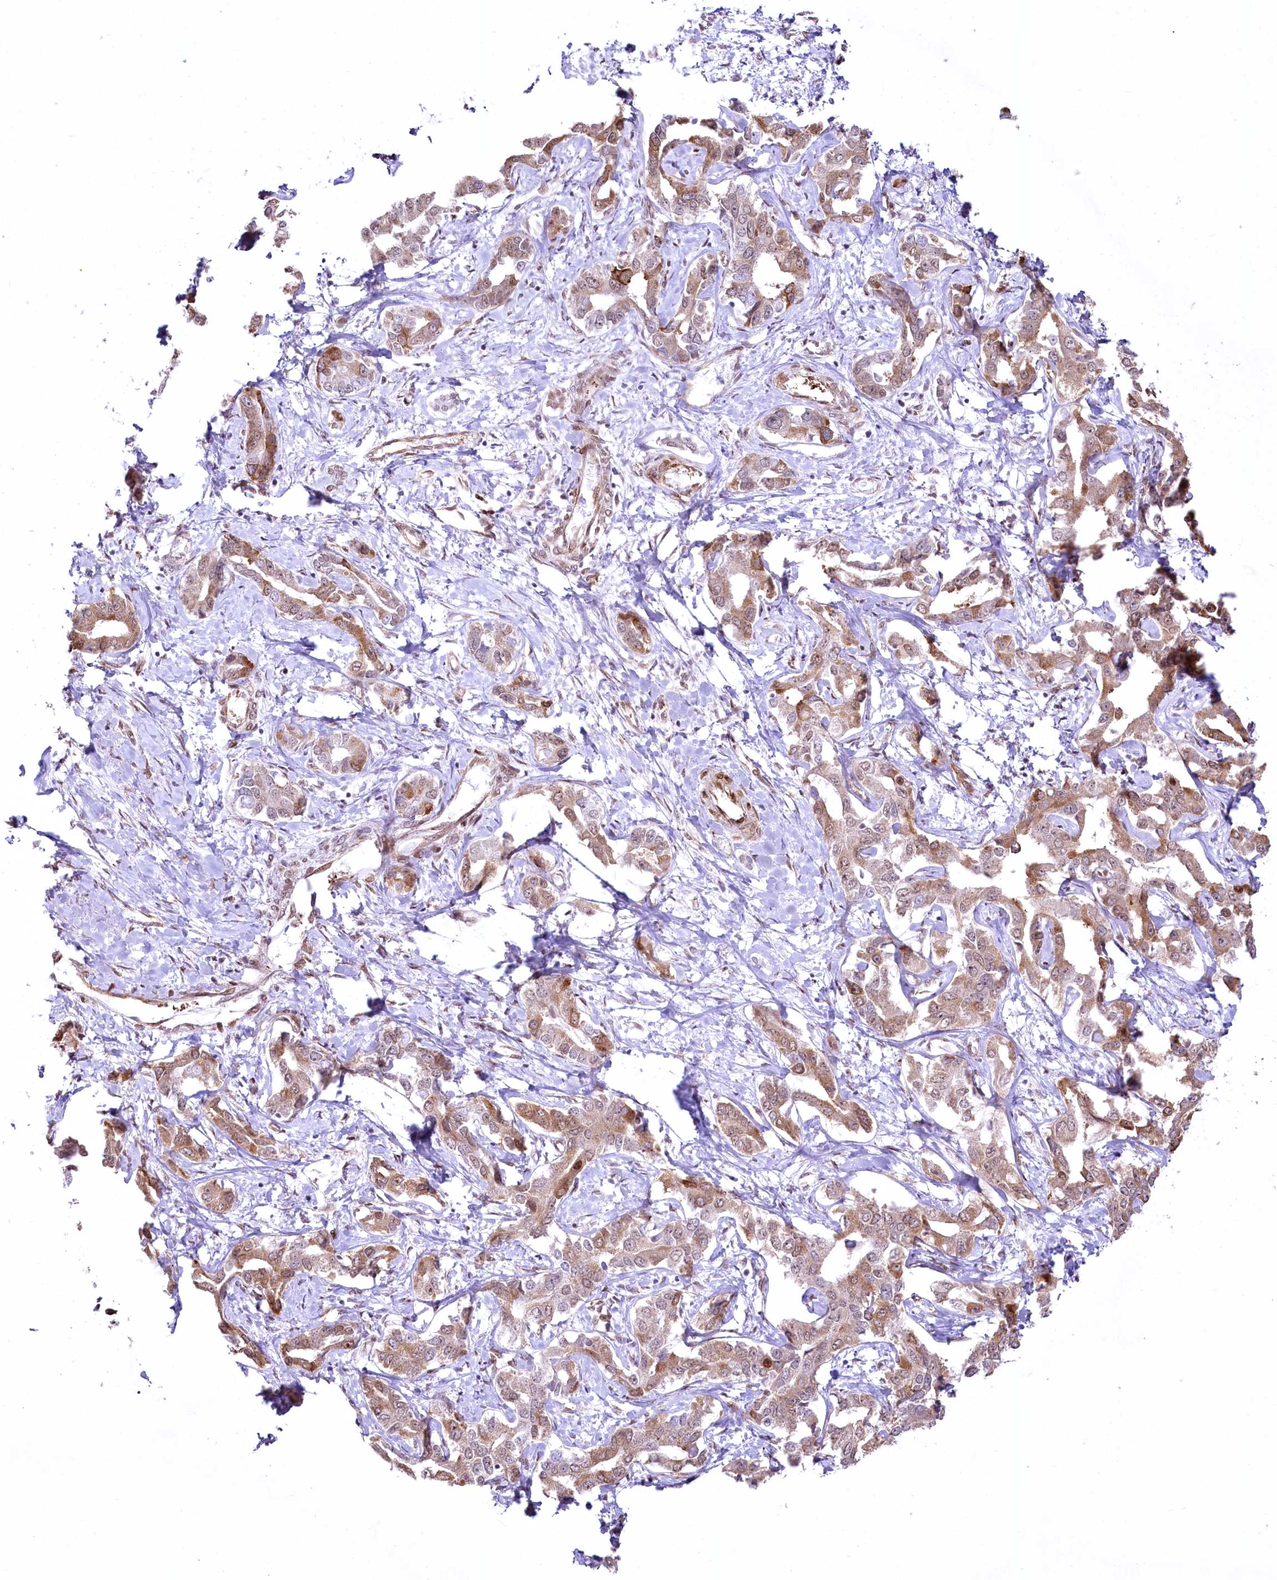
{"staining": {"intensity": "moderate", "quantity": ">75%", "location": "cytoplasmic/membranous"}, "tissue": "liver cancer", "cell_type": "Tumor cells", "image_type": "cancer", "snomed": [{"axis": "morphology", "description": "Cholangiocarcinoma"}, {"axis": "topography", "description": "Liver"}], "caption": "This is a histology image of immunohistochemistry staining of liver cancer, which shows moderate staining in the cytoplasmic/membranous of tumor cells.", "gene": "YBX3", "patient": {"sex": "male", "age": 59}}